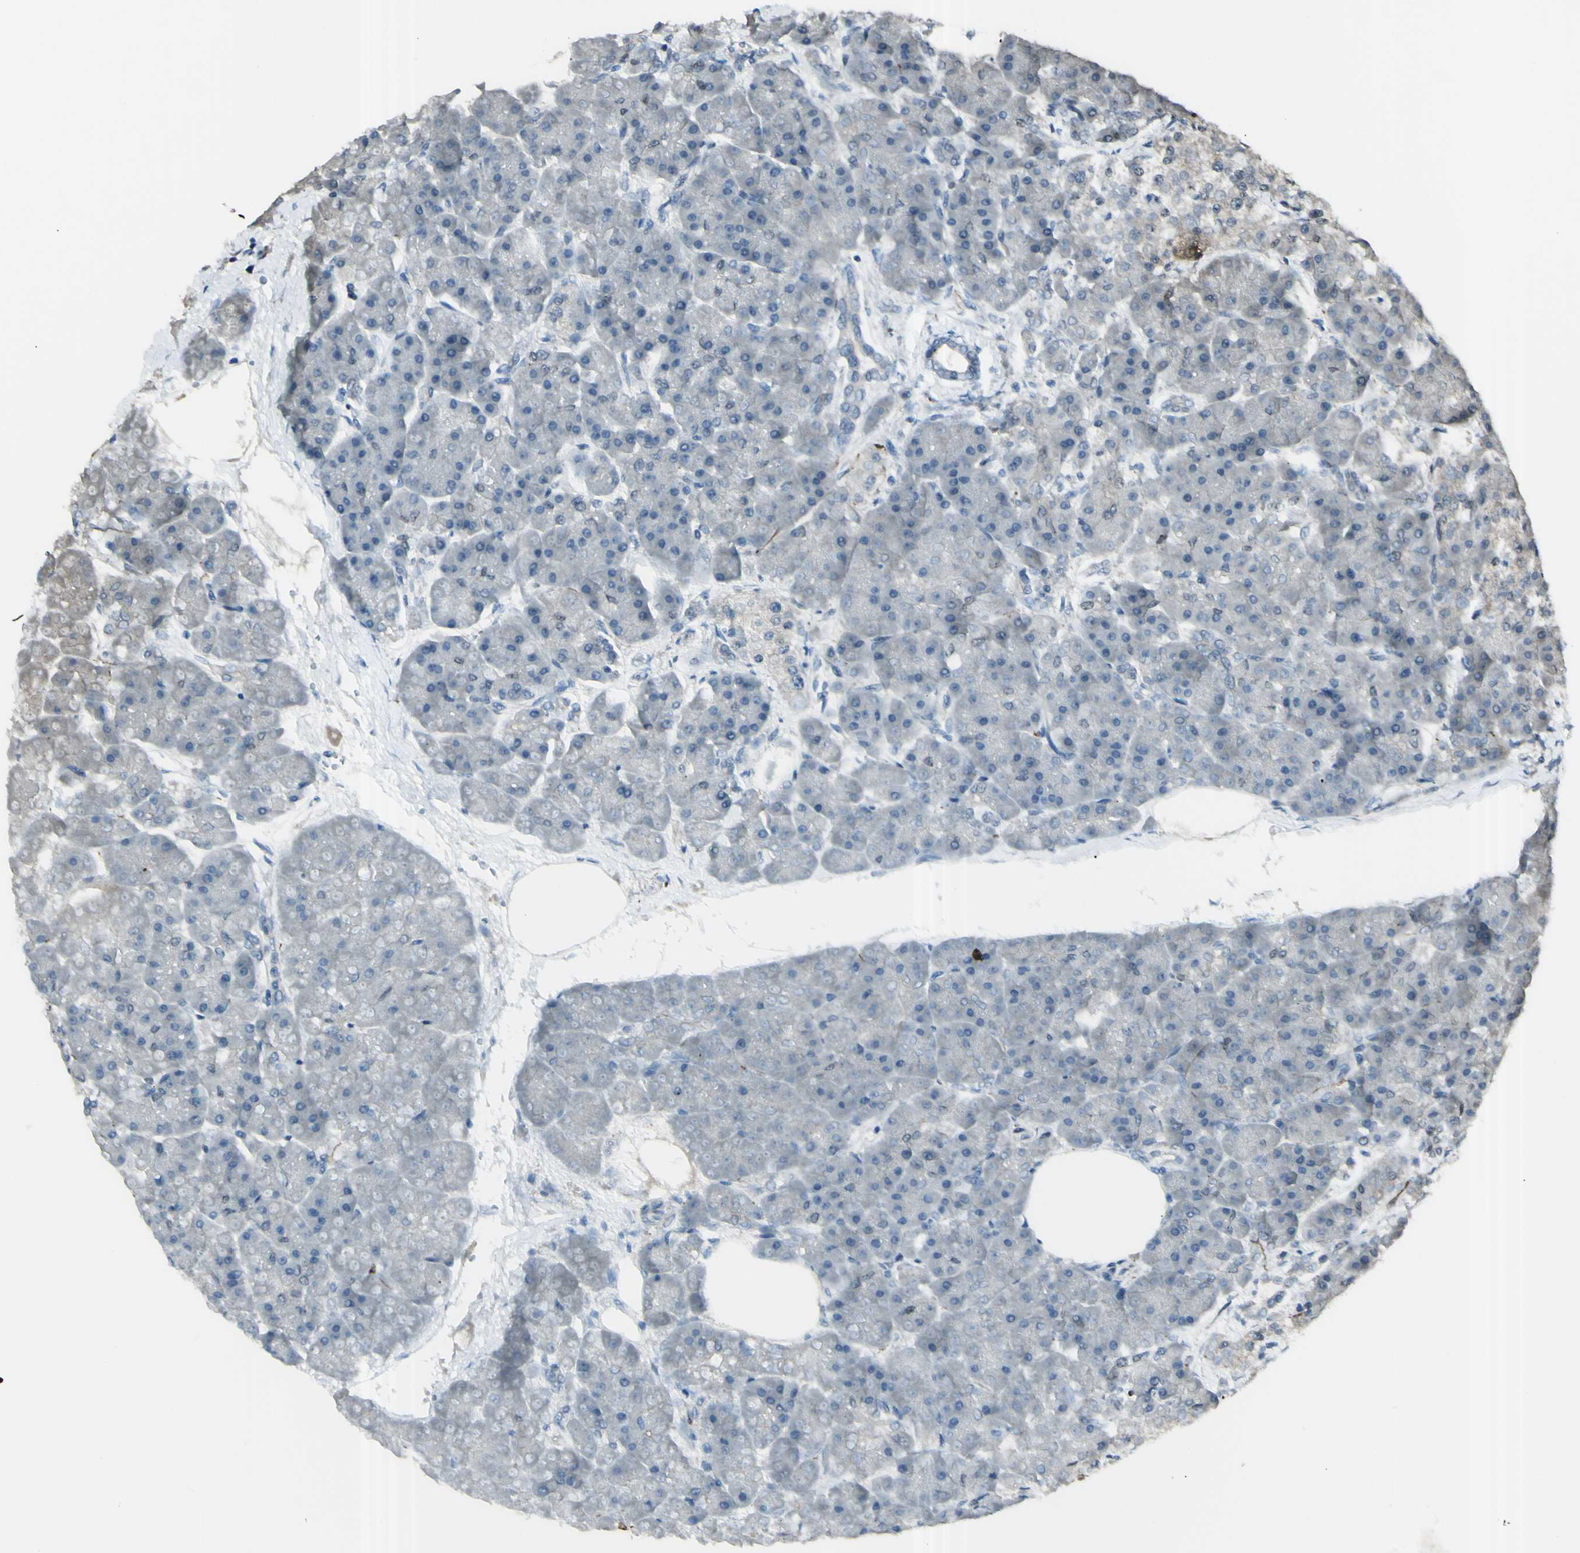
{"staining": {"intensity": "negative", "quantity": "none", "location": "none"}, "tissue": "pancreas", "cell_type": "Exocrine glandular cells", "image_type": "normal", "snomed": [{"axis": "morphology", "description": "Normal tissue, NOS"}, {"axis": "topography", "description": "Pancreas"}], "caption": "Immunohistochemistry of unremarkable human pancreas exhibits no staining in exocrine glandular cells.", "gene": "GNAS", "patient": {"sex": "female", "age": 70}}